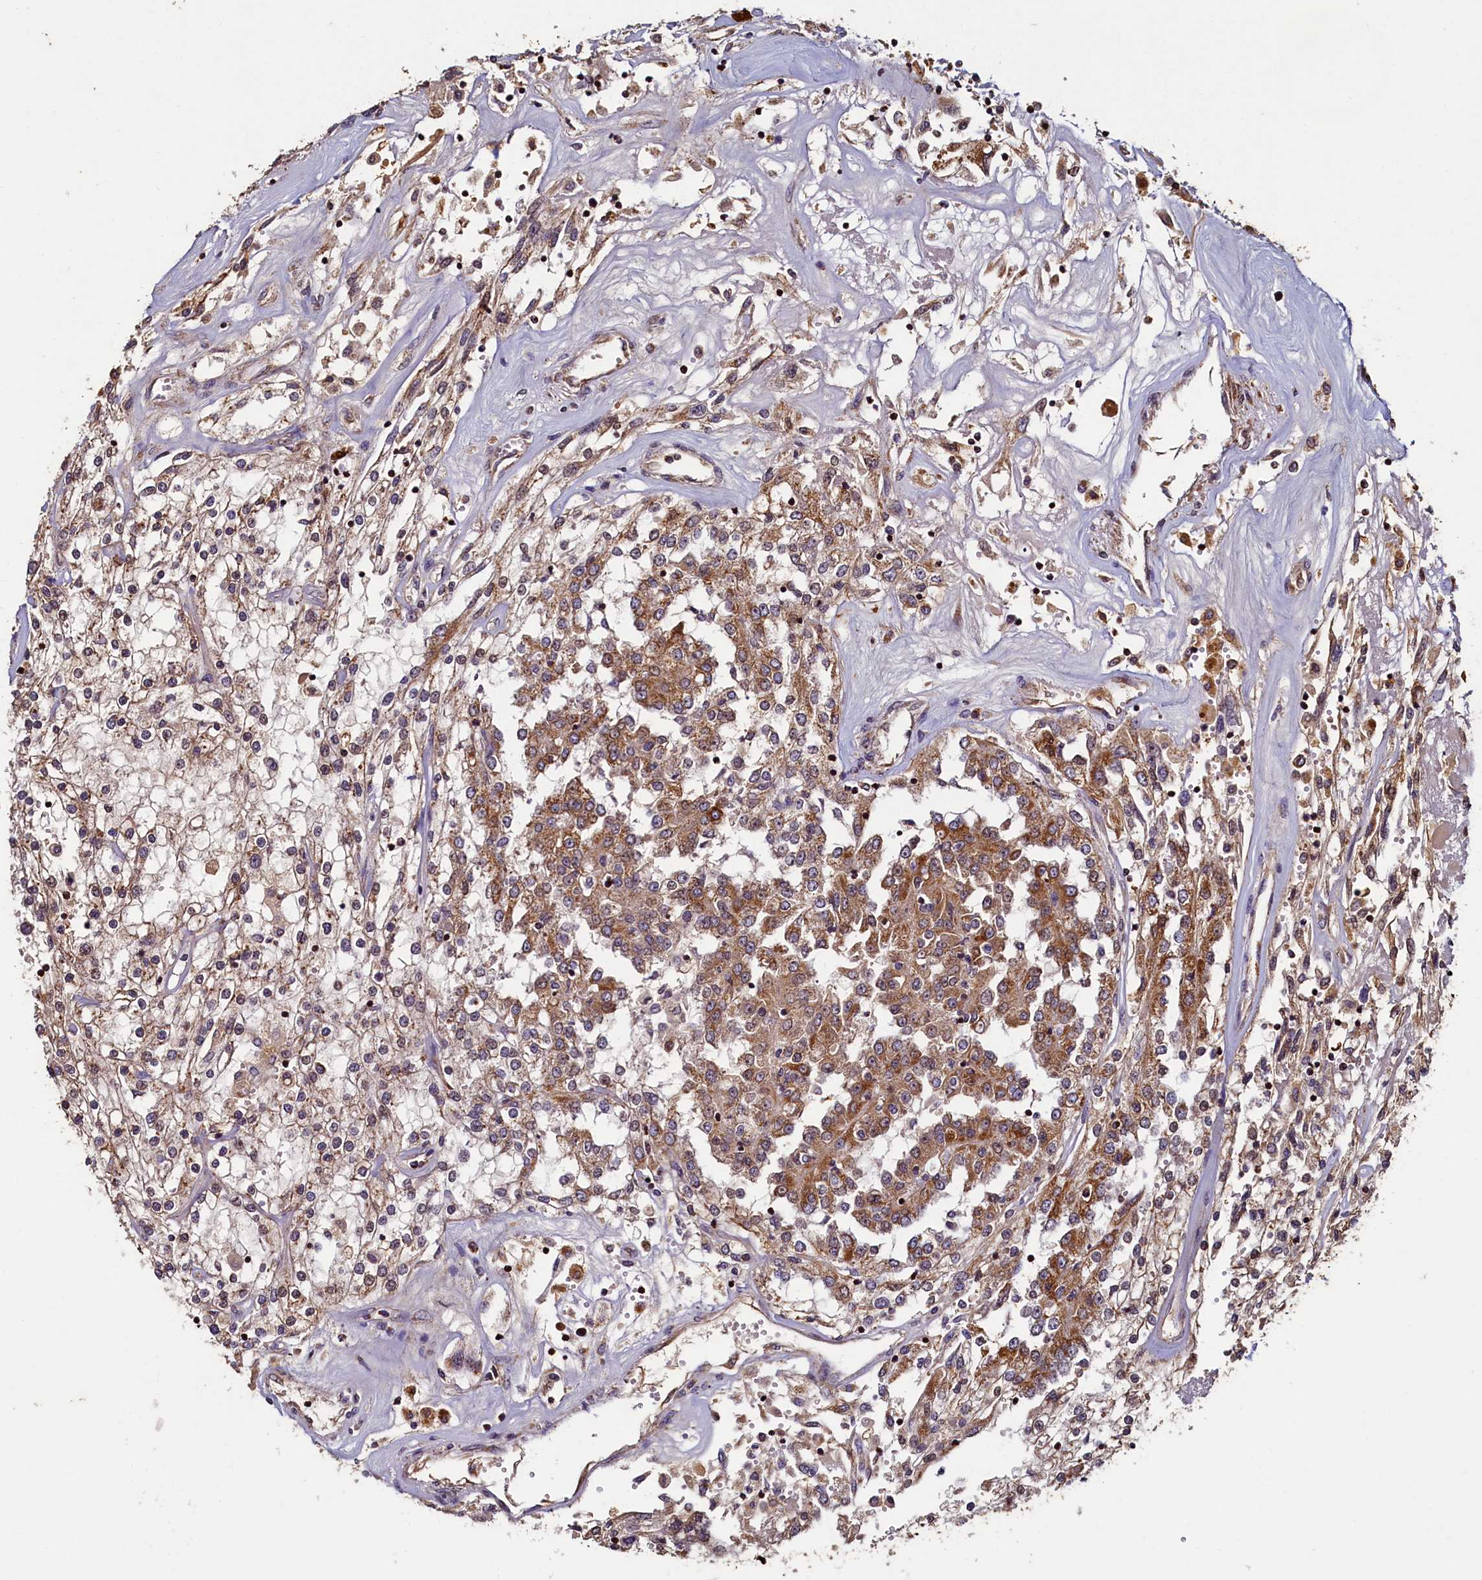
{"staining": {"intensity": "moderate", "quantity": ">75%", "location": "cytoplasmic/membranous"}, "tissue": "renal cancer", "cell_type": "Tumor cells", "image_type": "cancer", "snomed": [{"axis": "morphology", "description": "Adenocarcinoma, NOS"}, {"axis": "topography", "description": "Kidney"}], "caption": "A brown stain labels moderate cytoplasmic/membranous staining of a protein in adenocarcinoma (renal) tumor cells.", "gene": "NCKAP5L", "patient": {"sex": "female", "age": 52}}